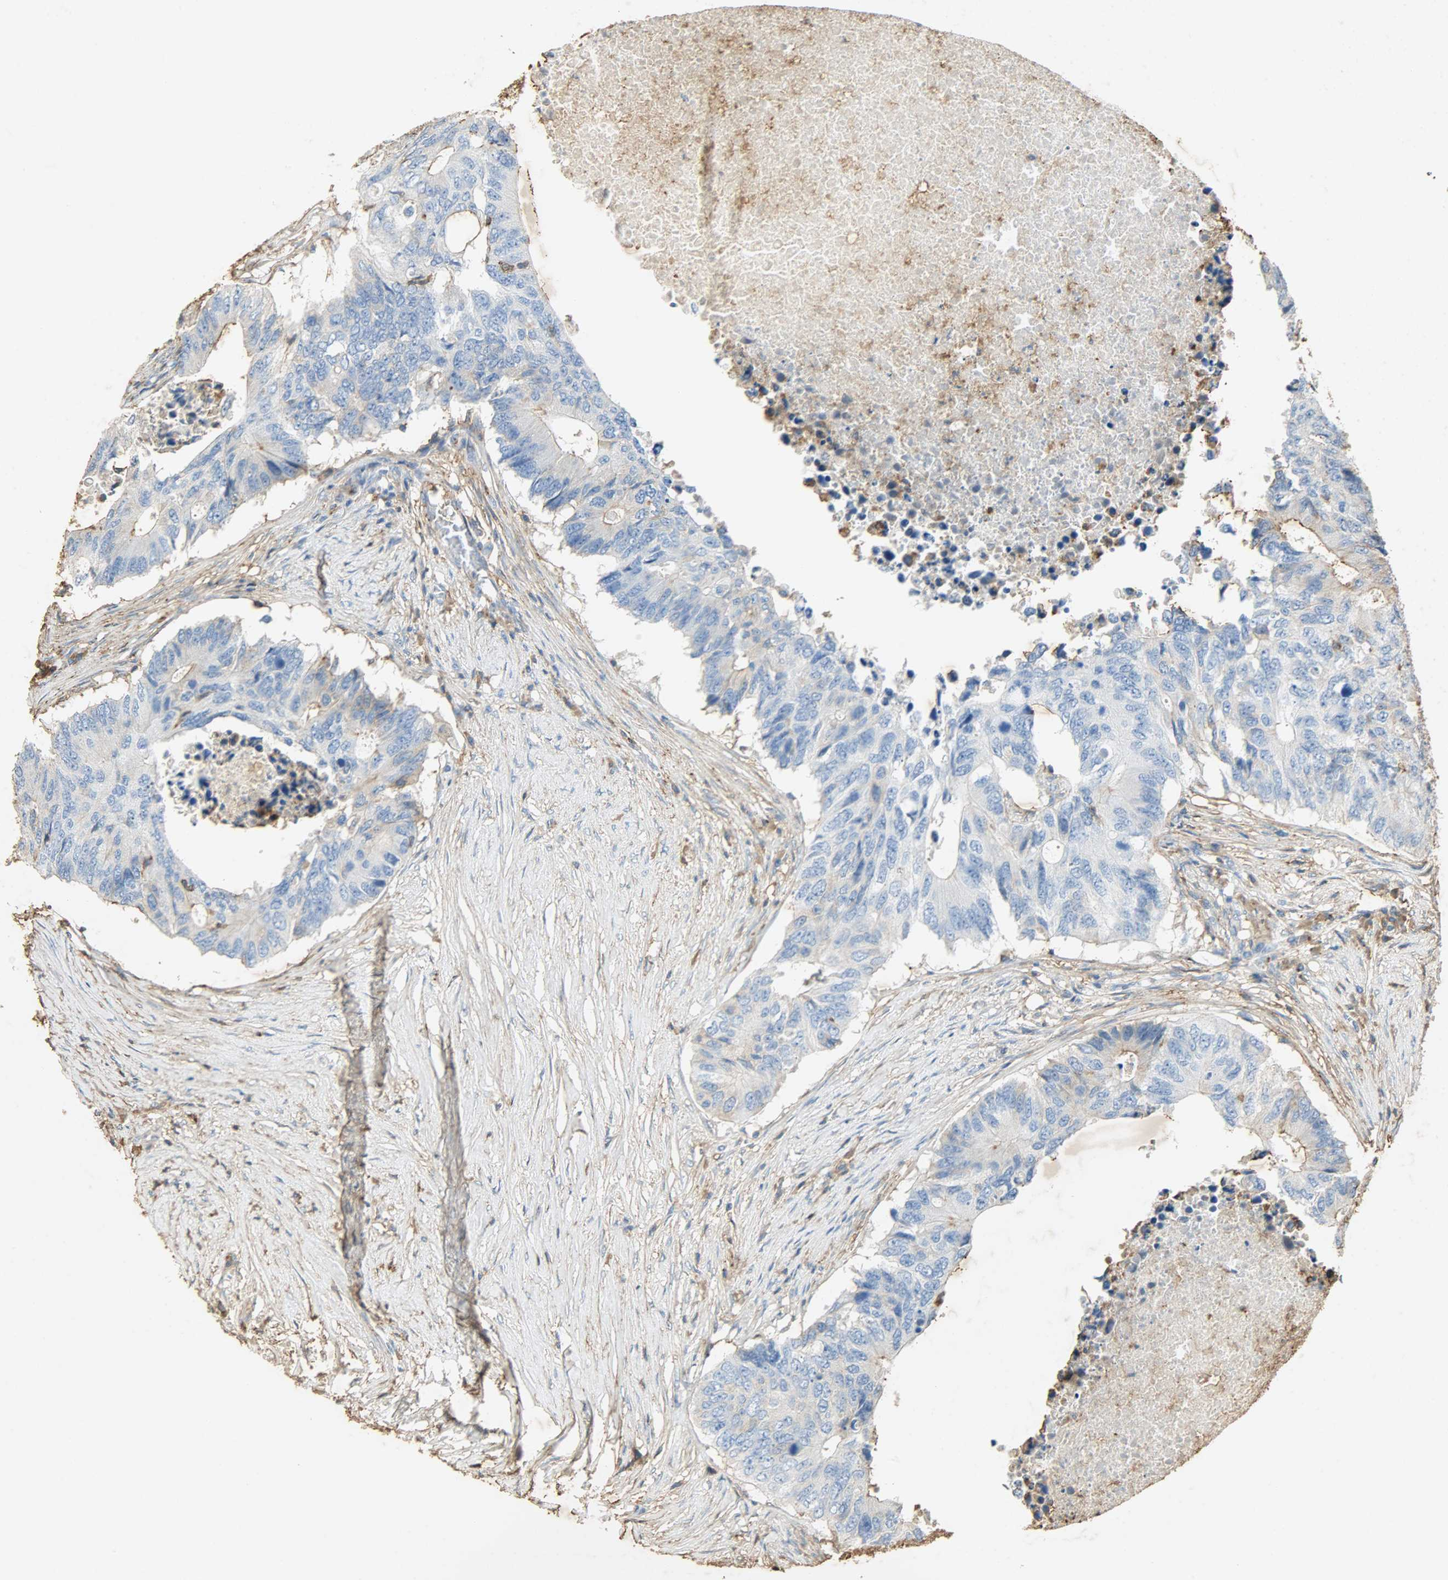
{"staining": {"intensity": "negative", "quantity": "none", "location": "none"}, "tissue": "colorectal cancer", "cell_type": "Tumor cells", "image_type": "cancer", "snomed": [{"axis": "morphology", "description": "Adenocarcinoma, NOS"}, {"axis": "topography", "description": "Colon"}], "caption": "Immunohistochemical staining of human colorectal cancer shows no significant staining in tumor cells.", "gene": "ANXA6", "patient": {"sex": "male", "age": 71}}